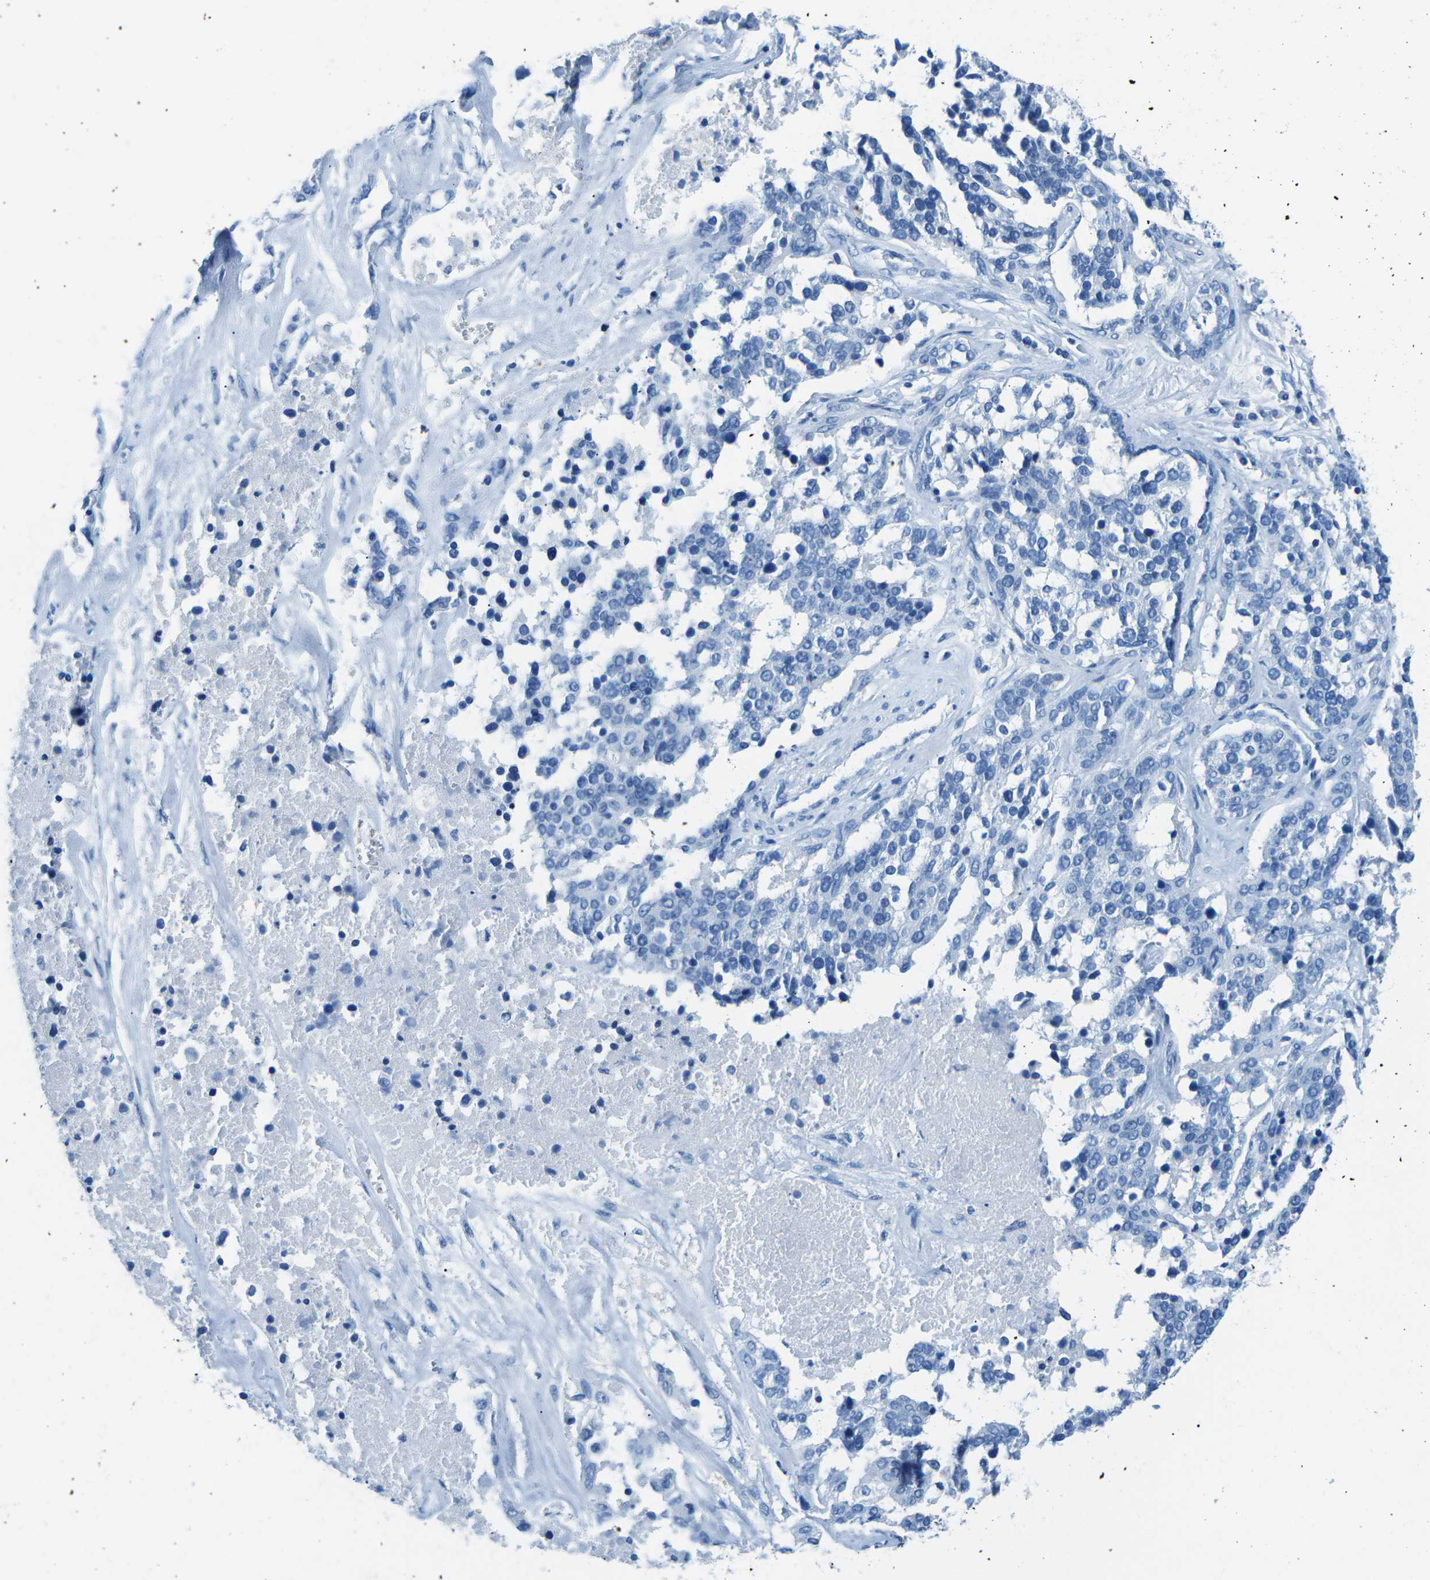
{"staining": {"intensity": "negative", "quantity": "none", "location": "none"}, "tissue": "ovarian cancer", "cell_type": "Tumor cells", "image_type": "cancer", "snomed": [{"axis": "morphology", "description": "Cystadenocarcinoma, serous, NOS"}, {"axis": "topography", "description": "Ovary"}], "caption": "IHC of human ovarian cancer reveals no positivity in tumor cells.", "gene": "MYH8", "patient": {"sex": "female", "age": 44}}